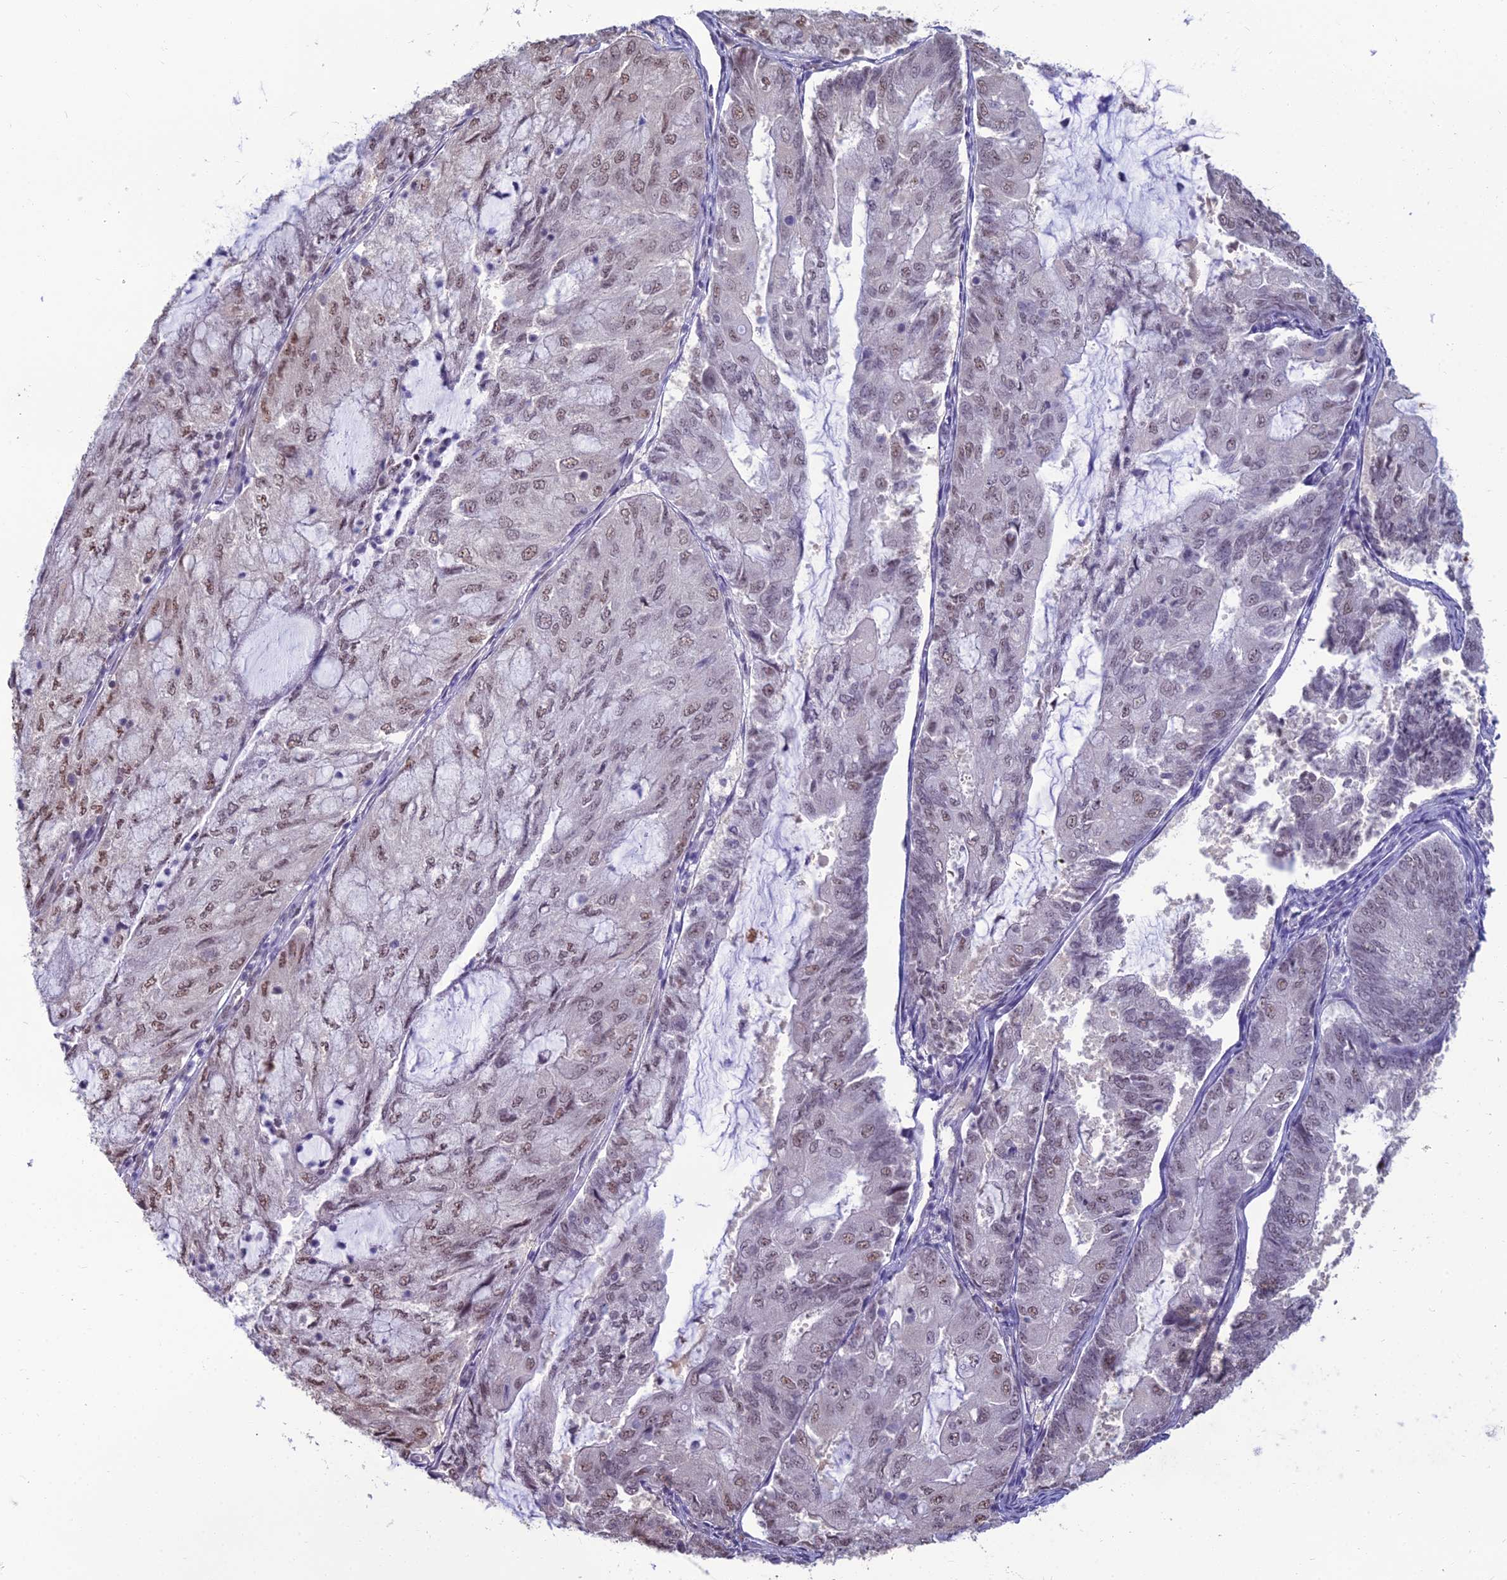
{"staining": {"intensity": "weak", "quantity": "25%-75%", "location": "nuclear"}, "tissue": "endometrial cancer", "cell_type": "Tumor cells", "image_type": "cancer", "snomed": [{"axis": "morphology", "description": "Adenocarcinoma, NOS"}, {"axis": "topography", "description": "Endometrium"}], "caption": "This histopathology image exhibits endometrial cancer (adenocarcinoma) stained with IHC to label a protein in brown. The nuclear of tumor cells show weak positivity for the protein. Nuclei are counter-stained blue.", "gene": "SRSF7", "patient": {"sex": "female", "age": 81}}